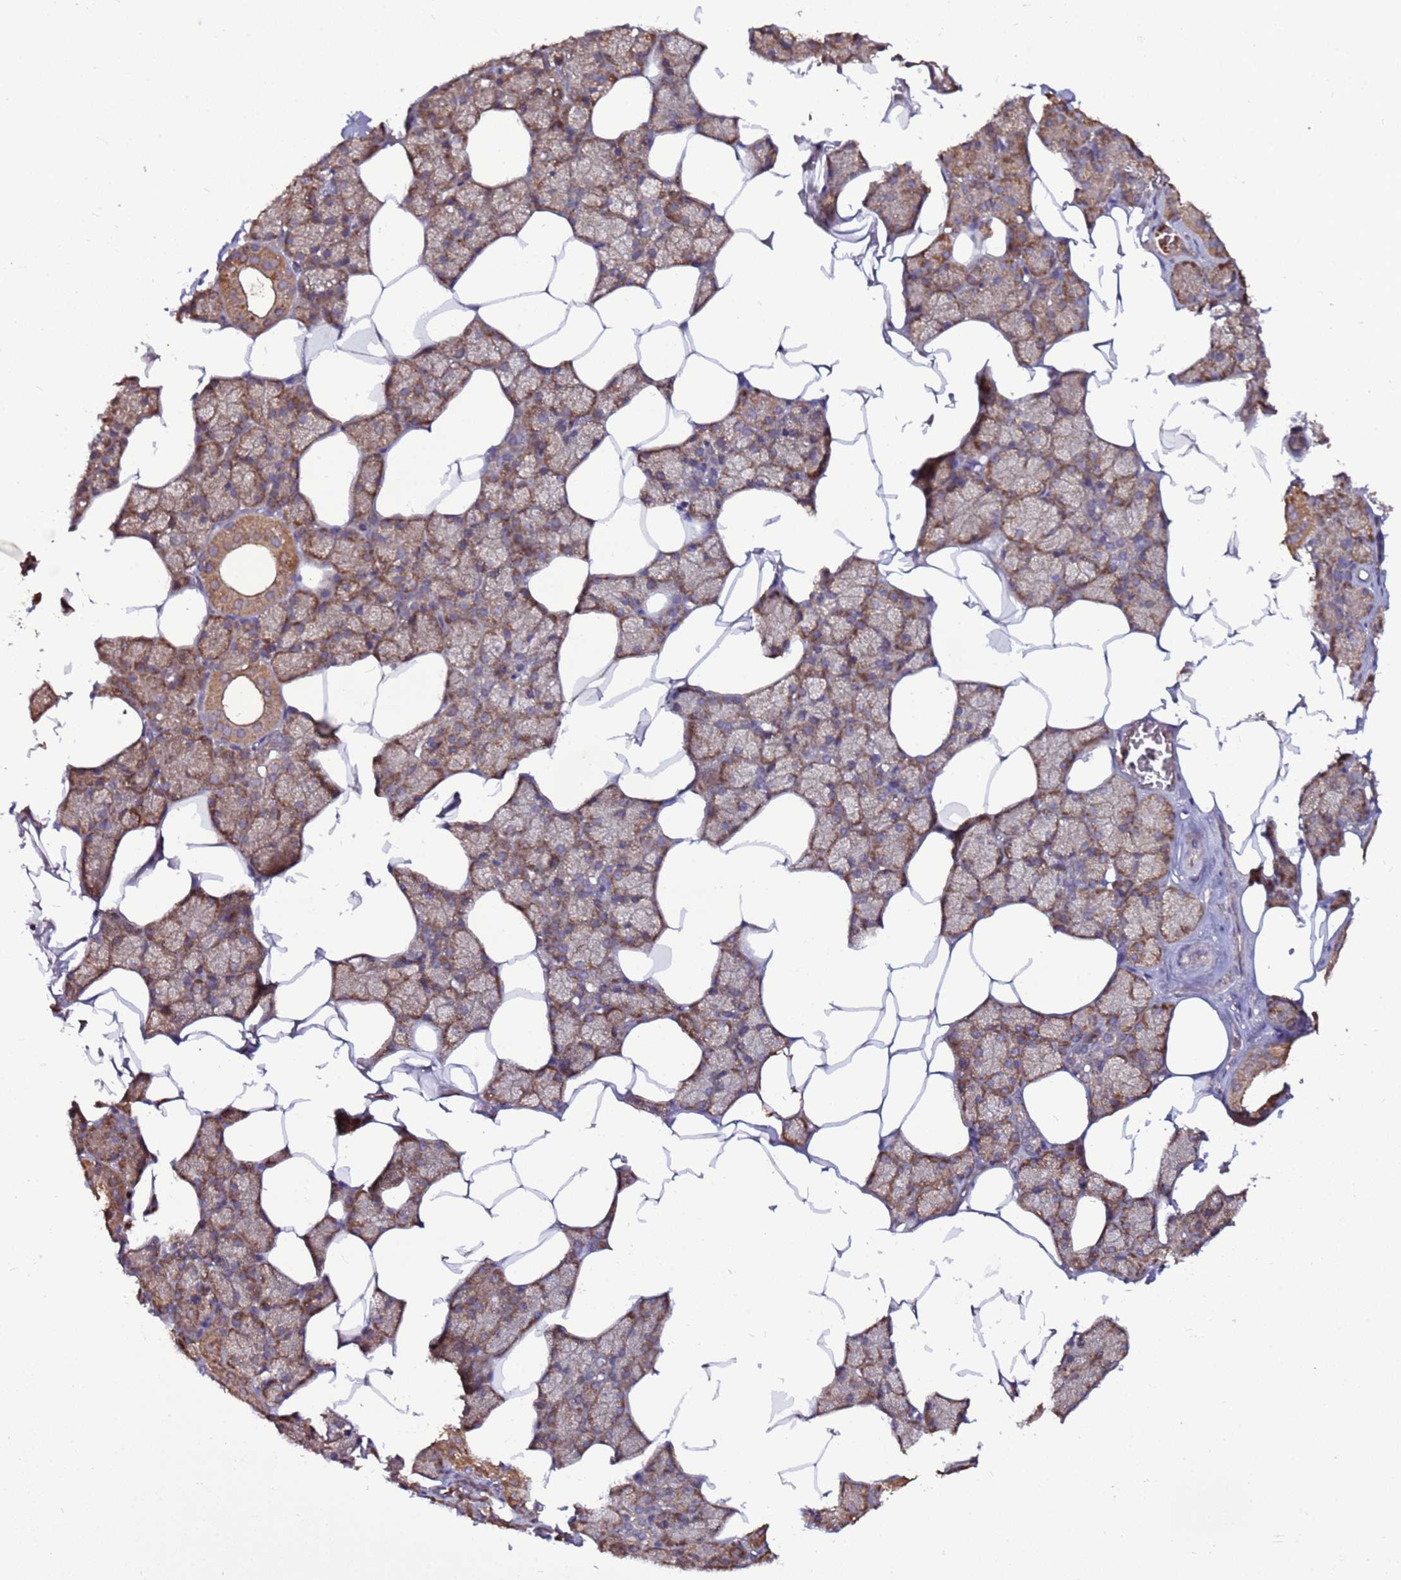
{"staining": {"intensity": "moderate", "quantity": ">75%", "location": "cytoplasmic/membranous"}, "tissue": "salivary gland", "cell_type": "Glandular cells", "image_type": "normal", "snomed": [{"axis": "morphology", "description": "Normal tissue, NOS"}, {"axis": "topography", "description": "Salivary gland"}], "caption": "Human salivary gland stained for a protein (brown) reveals moderate cytoplasmic/membranous positive positivity in approximately >75% of glandular cells.", "gene": "RPS15A", "patient": {"sex": "male", "age": 62}}